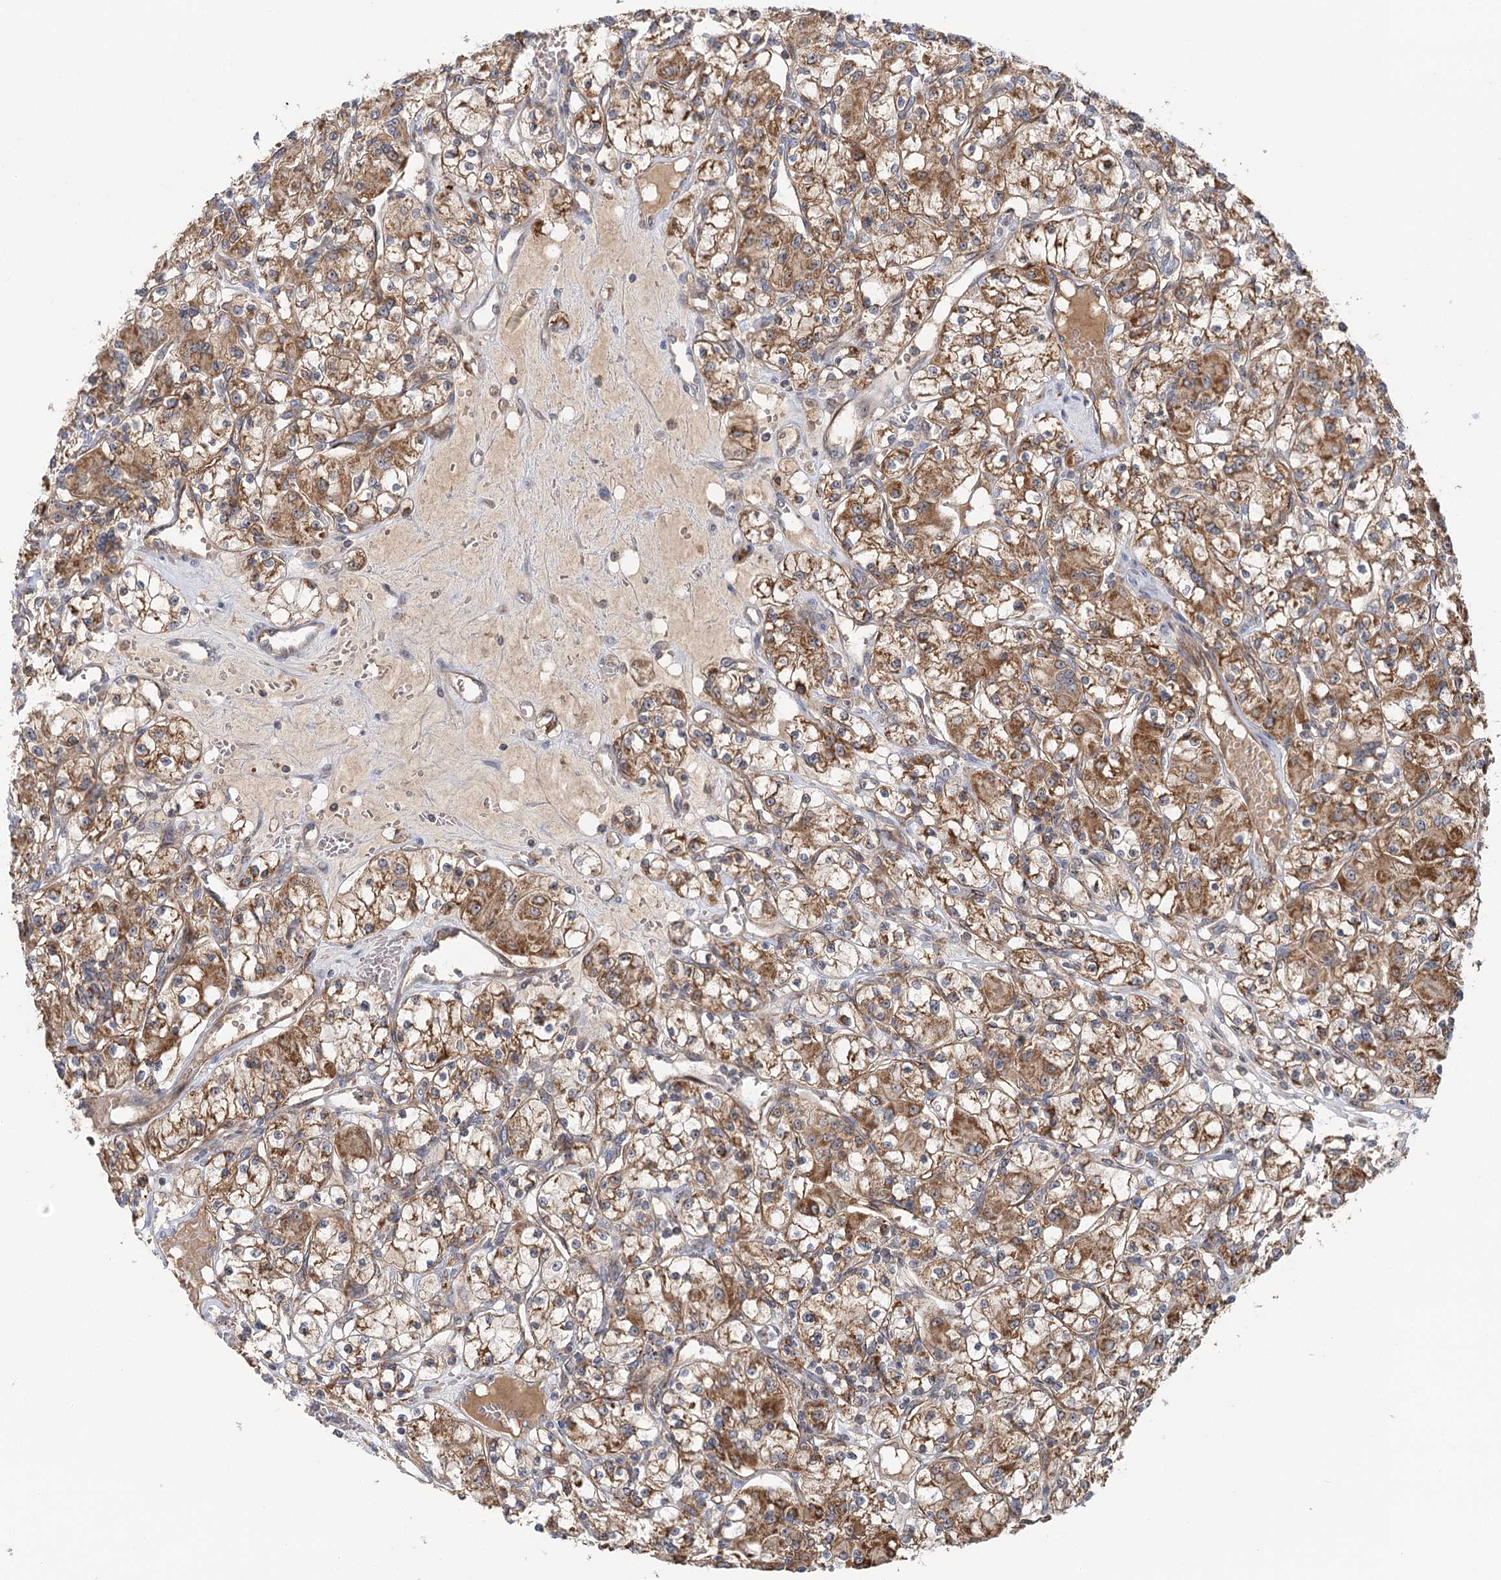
{"staining": {"intensity": "moderate", "quantity": ">75%", "location": "cytoplasmic/membranous"}, "tissue": "renal cancer", "cell_type": "Tumor cells", "image_type": "cancer", "snomed": [{"axis": "morphology", "description": "Adenocarcinoma, NOS"}, {"axis": "topography", "description": "Kidney"}], "caption": "Immunohistochemical staining of human renal cancer reveals medium levels of moderate cytoplasmic/membranous staining in about >75% of tumor cells.", "gene": "RAPGEF6", "patient": {"sex": "female", "age": 59}}